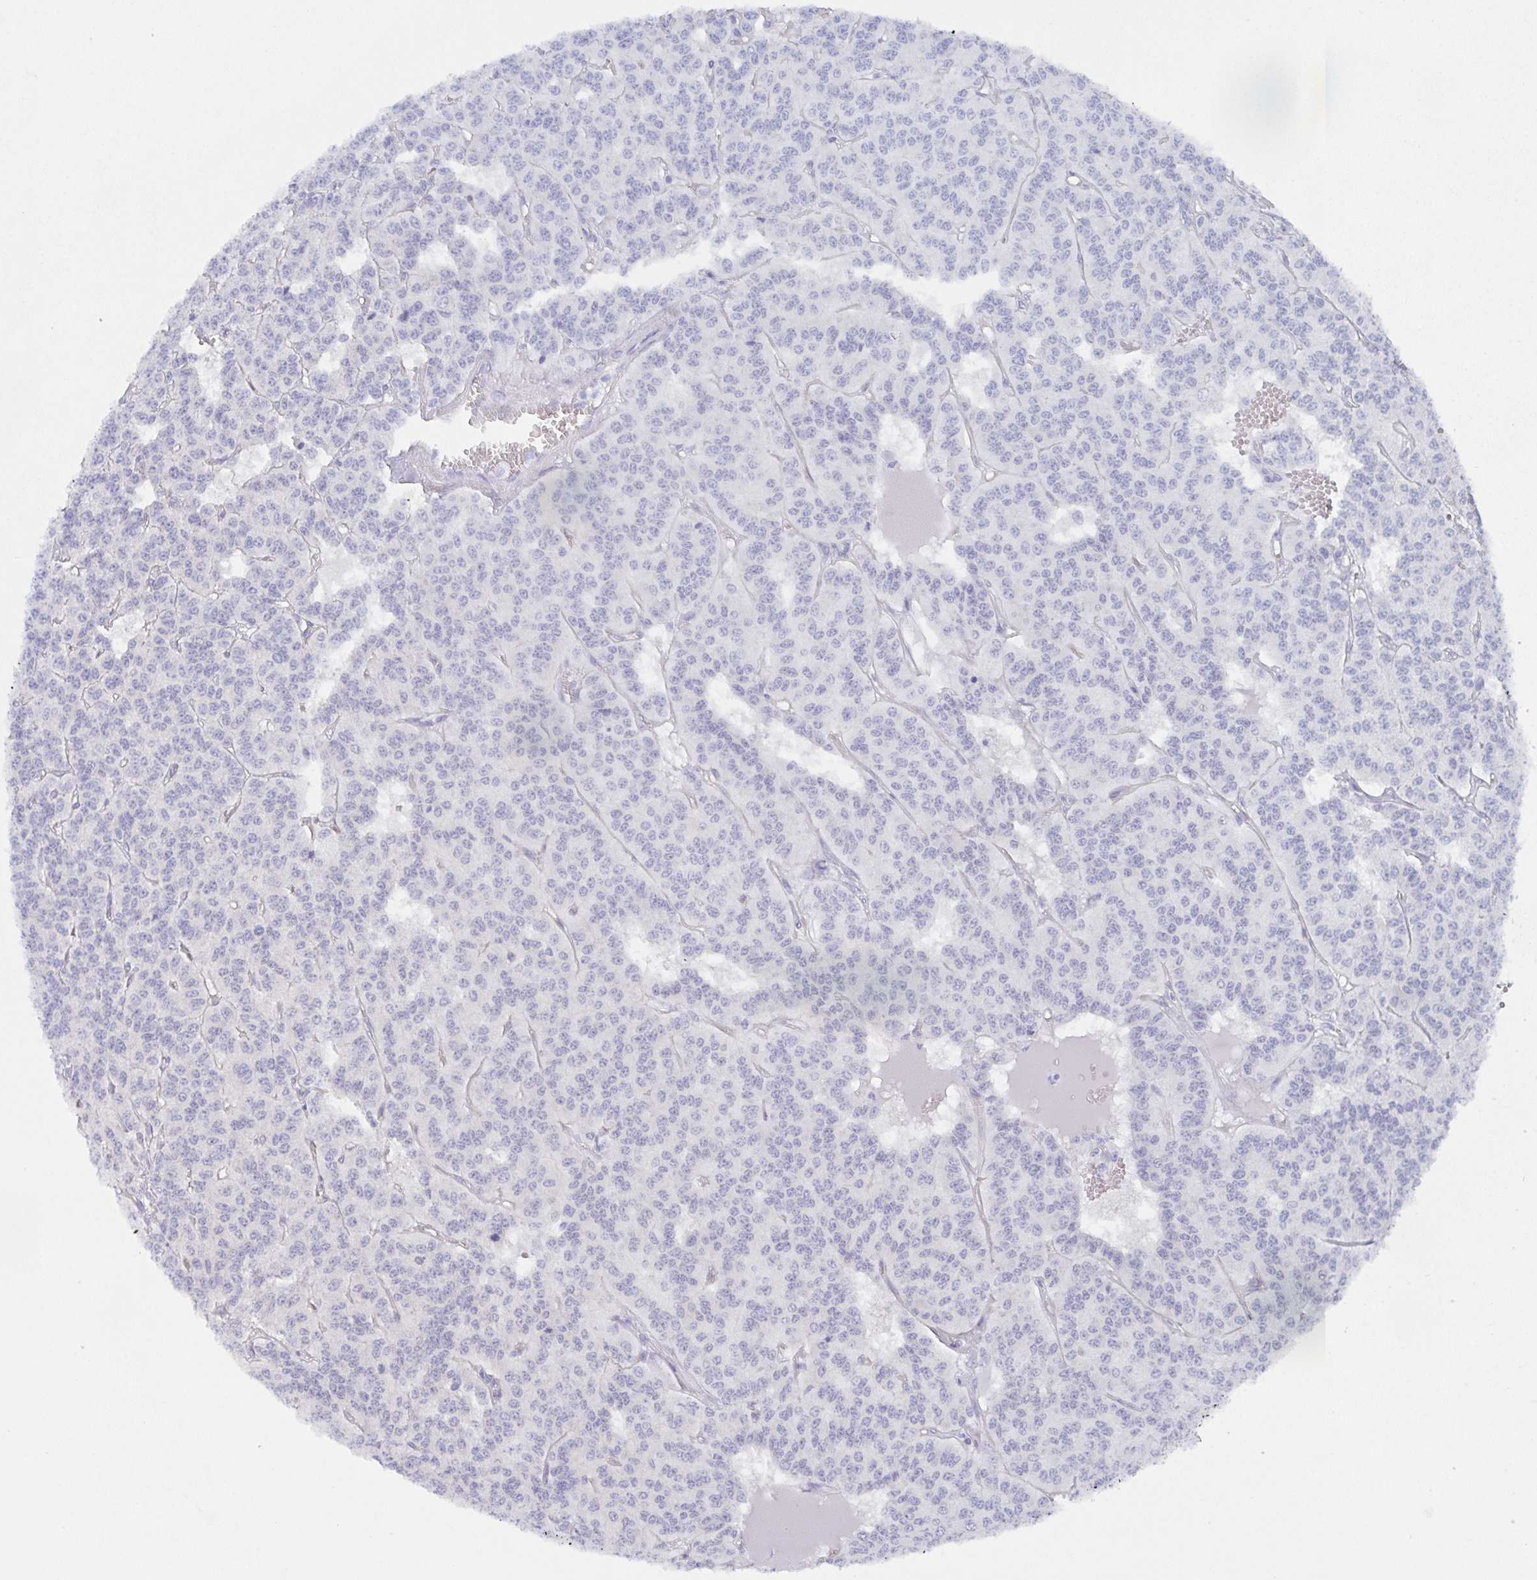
{"staining": {"intensity": "negative", "quantity": "none", "location": "none"}, "tissue": "carcinoid", "cell_type": "Tumor cells", "image_type": "cancer", "snomed": [{"axis": "morphology", "description": "Carcinoid, malignant, NOS"}, {"axis": "topography", "description": "Lung"}], "caption": "A micrograph of carcinoid stained for a protein exhibits no brown staining in tumor cells. (Brightfield microscopy of DAB IHC at high magnification).", "gene": "AGFG2", "patient": {"sex": "female", "age": 71}}